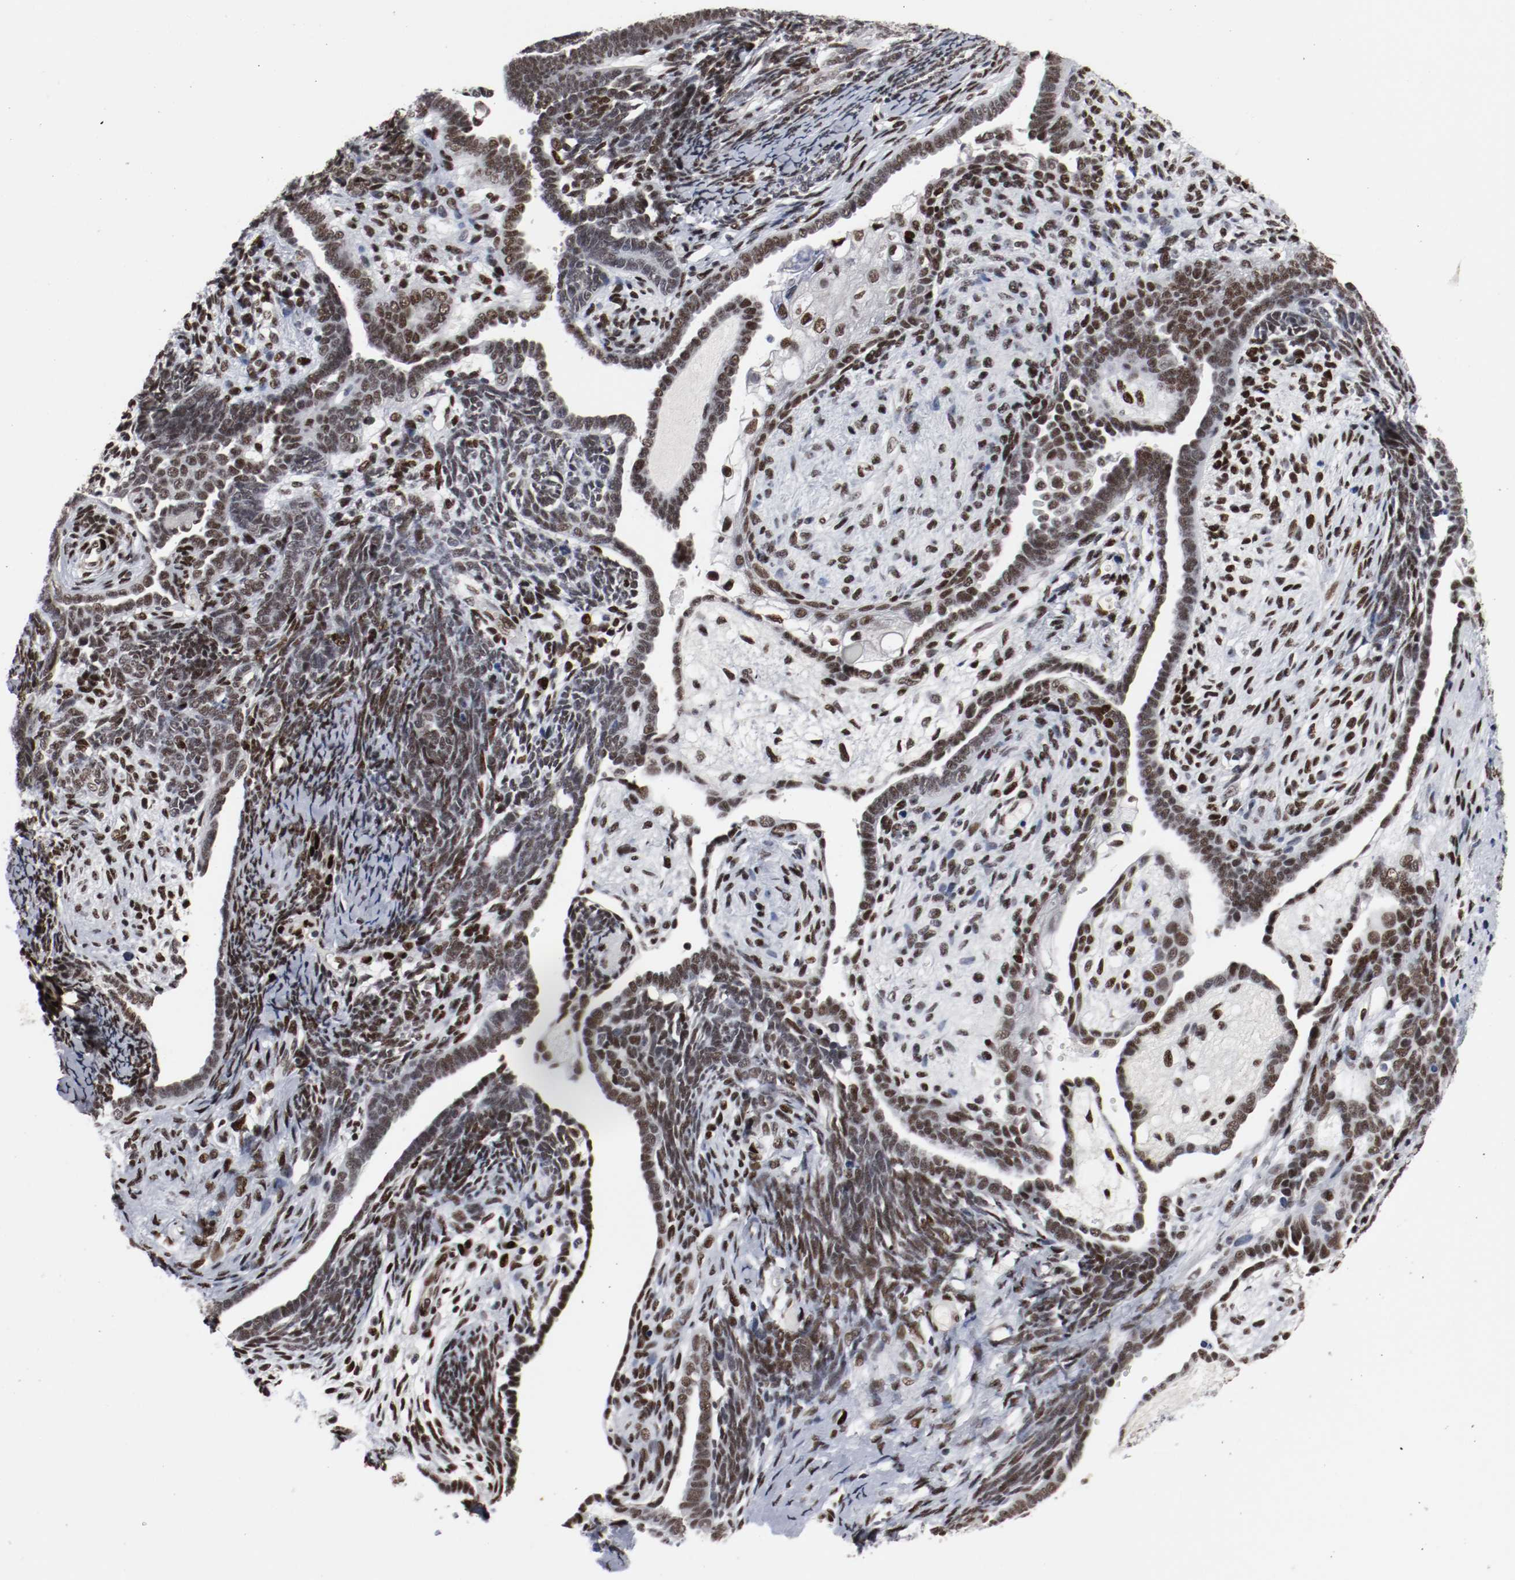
{"staining": {"intensity": "weak", "quantity": ">75%", "location": "nuclear"}, "tissue": "endometrial cancer", "cell_type": "Tumor cells", "image_type": "cancer", "snomed": [{"axis": "morphology", "description": "Neoplasm, malignant, NOS"}, {"axis": "topography", "description": "Endometrium"}], "caption": "Immunohistochemical staining of endometrial neoplasm (malignant) exhibits low levels of weak nuclear protein positivity in about >75% of tumor cells. The protein is stained brown, and the nuclei are stained in blue (DAB IHC with brightfield microscopy, high magnification).", "gene": "MEF2D", "patient": {"sex": "female", "age": 74}}